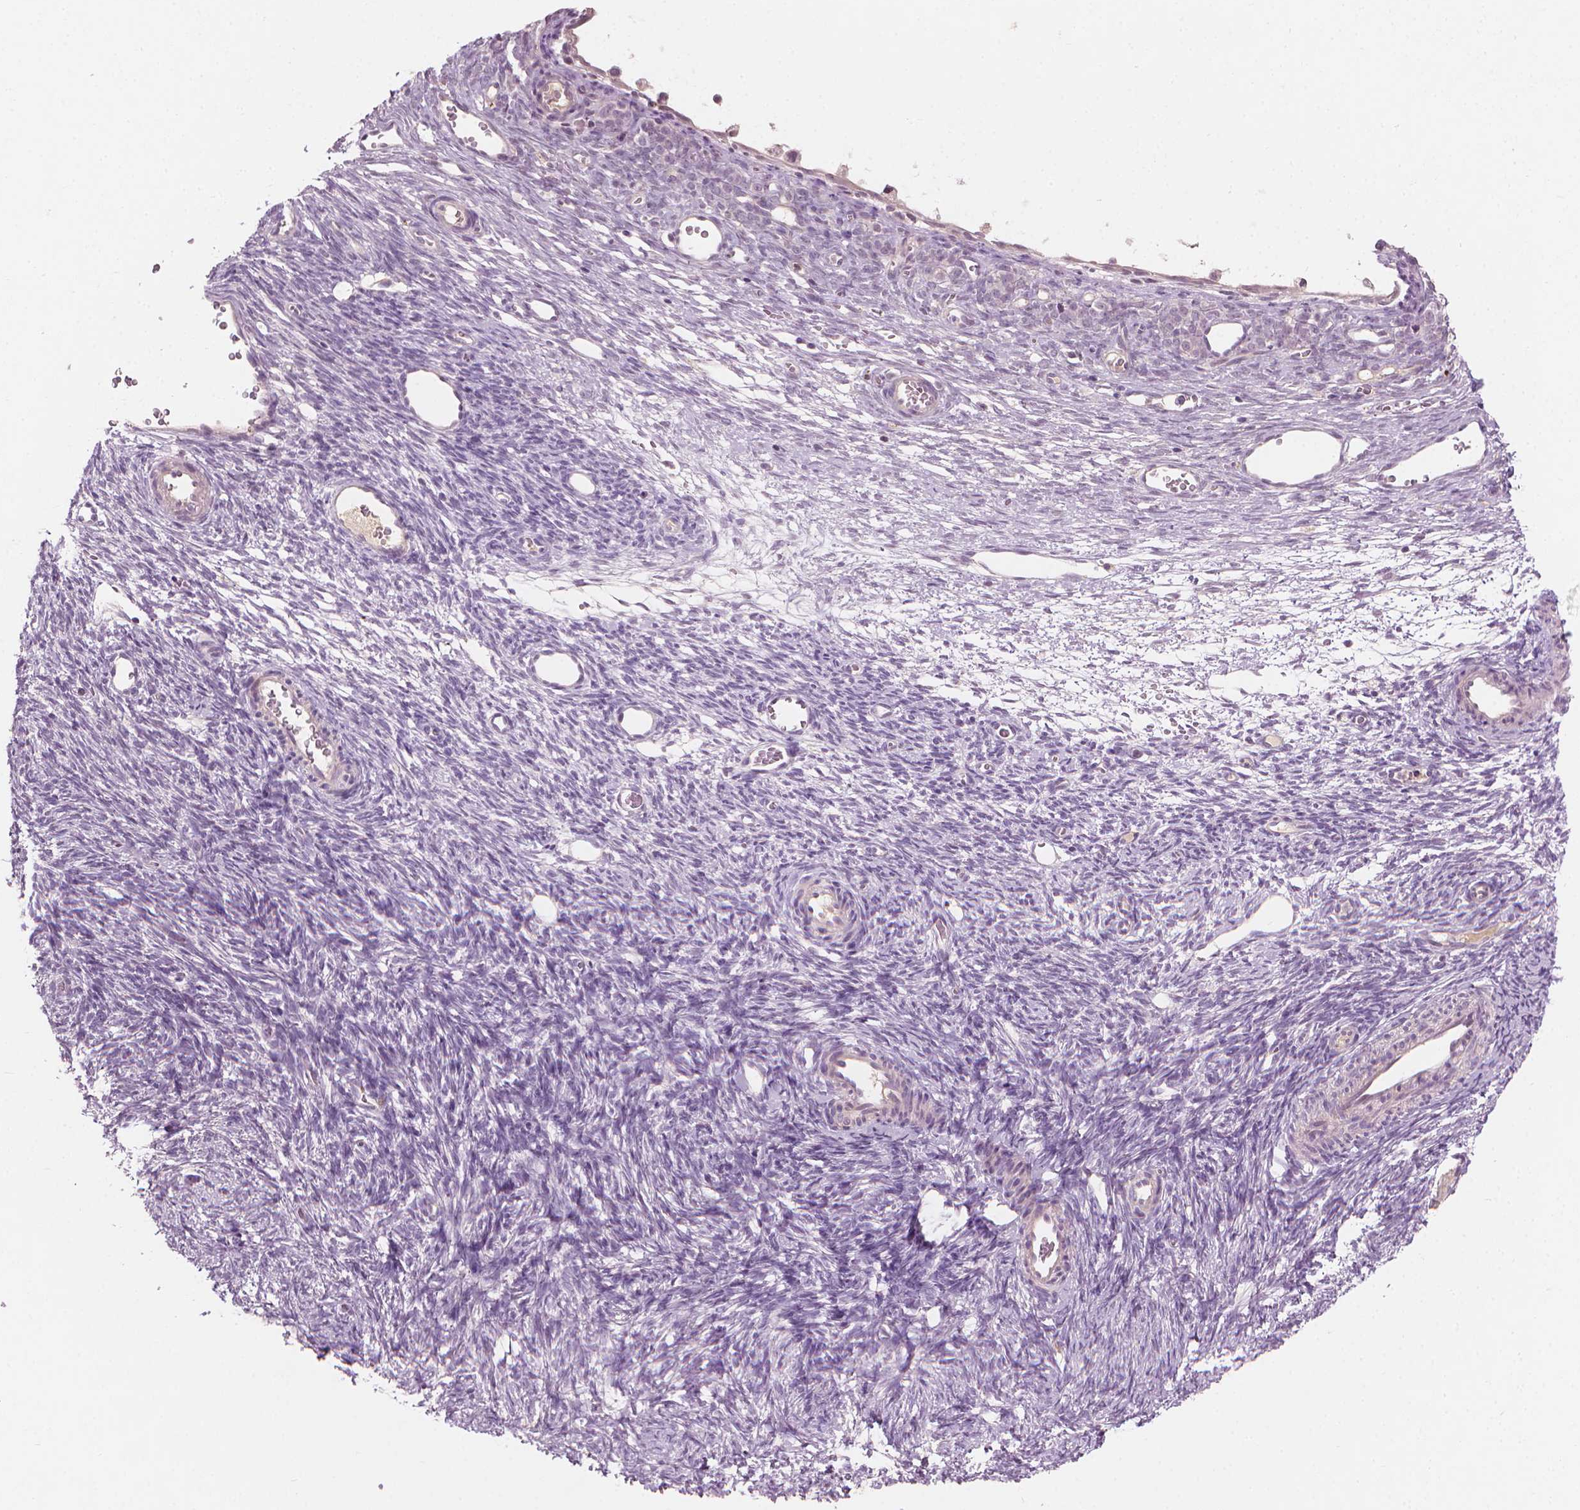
{"staining": {"intensity": "negative", "quantity": "none", "location": "none"}, "tissue": "ovary", "cell_type": "Follicle cells", "image_type": "normal", "snomed": [{"axis": "morphology", "description": "Normal tissue, NOS"}, {"axis": "topography", "description": "Ovary"}], "caption": "An IHC micrograph of benign ovary is shown. There is no staining in follicle cells of ovary. (DAB immunohistochemistry (IHC) with hematoxylin counter stain).", "gene": "SAXO2", "patient": {"sex": "female", "age": 34}}